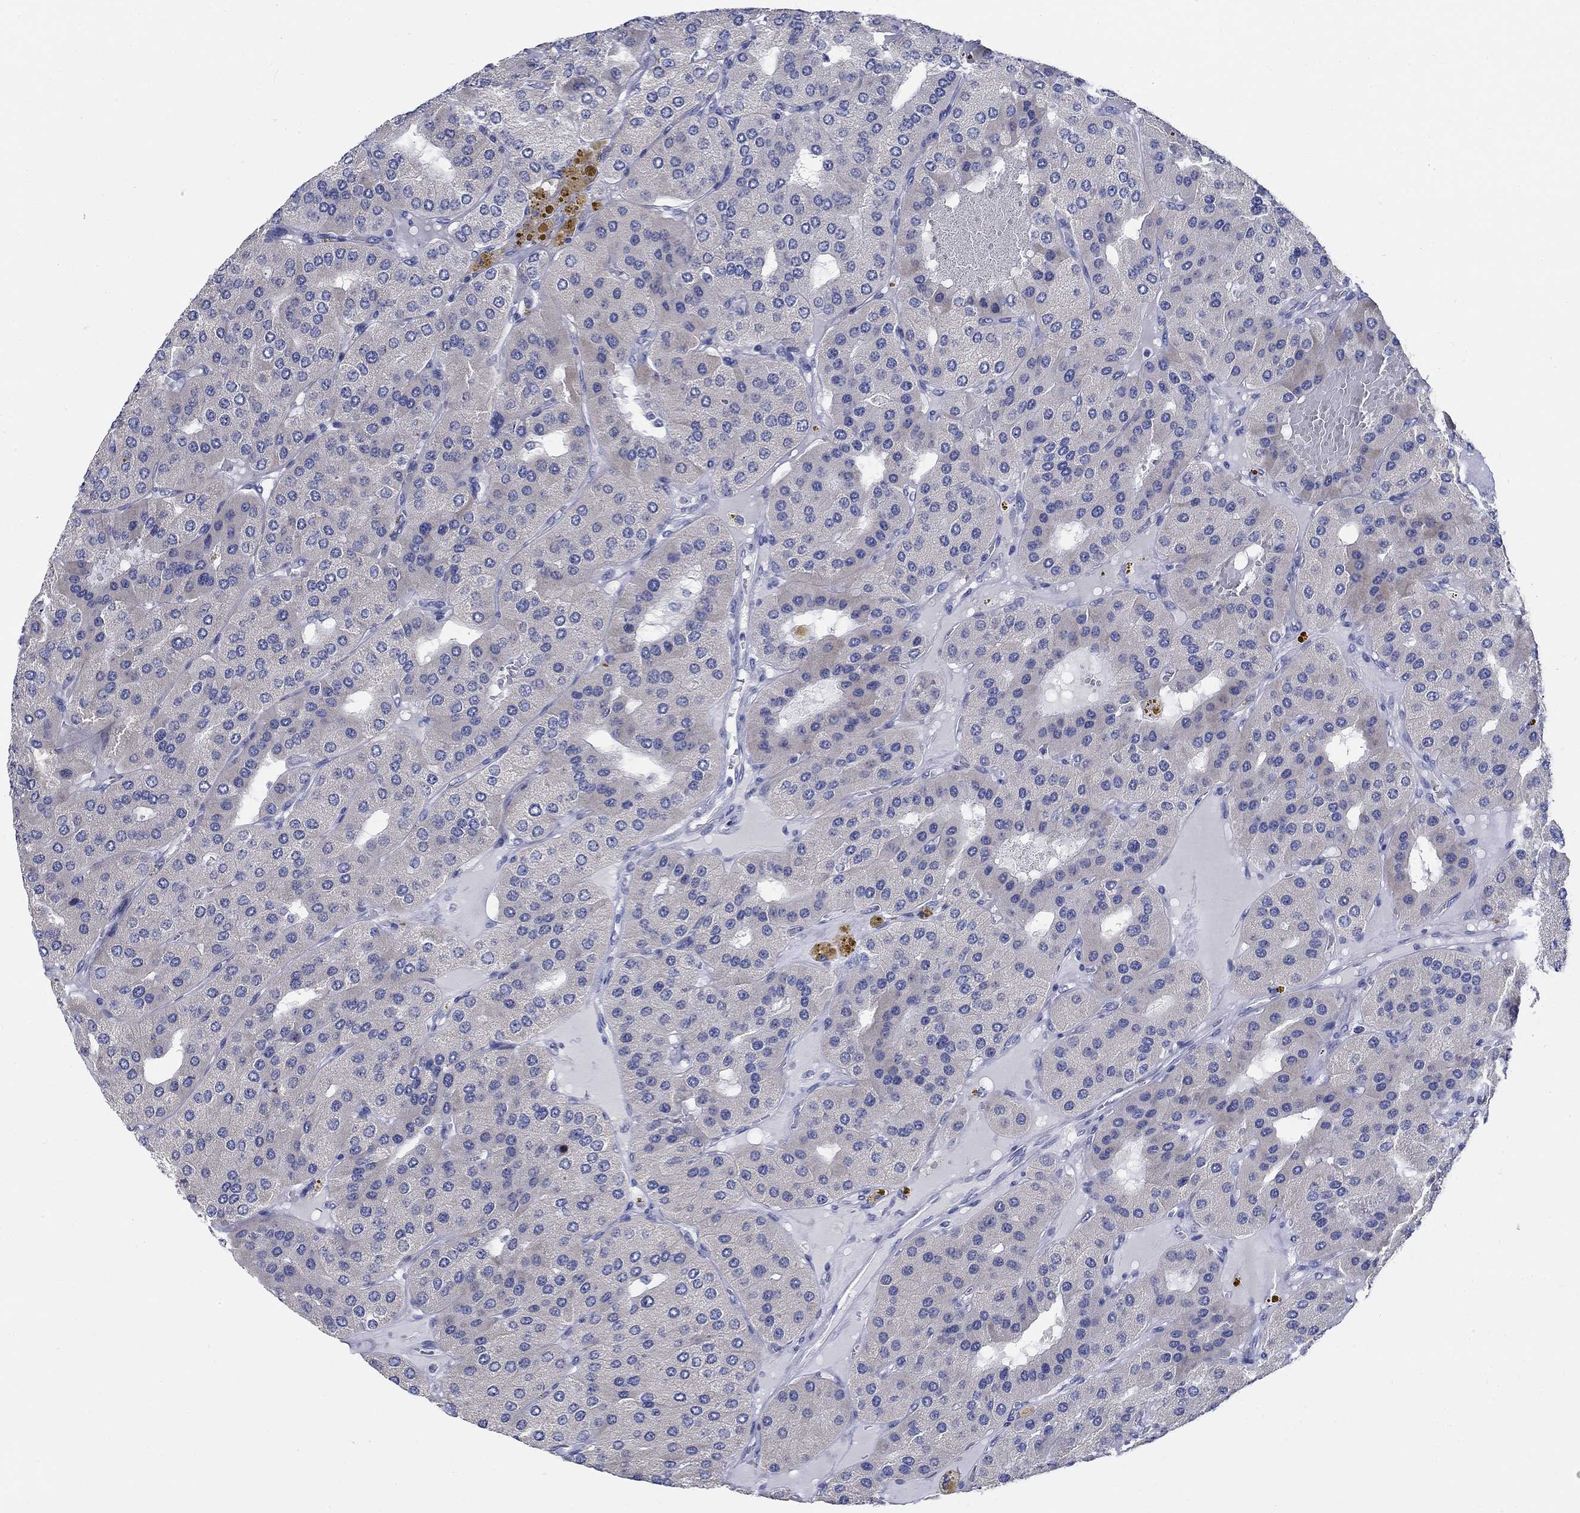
{"staining": {"intensity": "negative", "quantity": "none", "location": "none"}, "tissue": "parathyroid gland", "cell_type": "Glandular cells", "image_type": "normal", "snomed": [{"axis": "morphology", "description": "Normal tissue, NOS"}, {"axis": "morphology", "description": "Adenoma, NOS"}, {"axis": "topography", "description": "Parathyroid gland"}], "caption": "DAB (3,3'-diaminobenzidine) immunohistochemical staining of normal human parathyroid gland demonstrates no significant staining in glandular cells.", "gene": "SMIM18", "patient": {"sex": "female", "age": 86}}